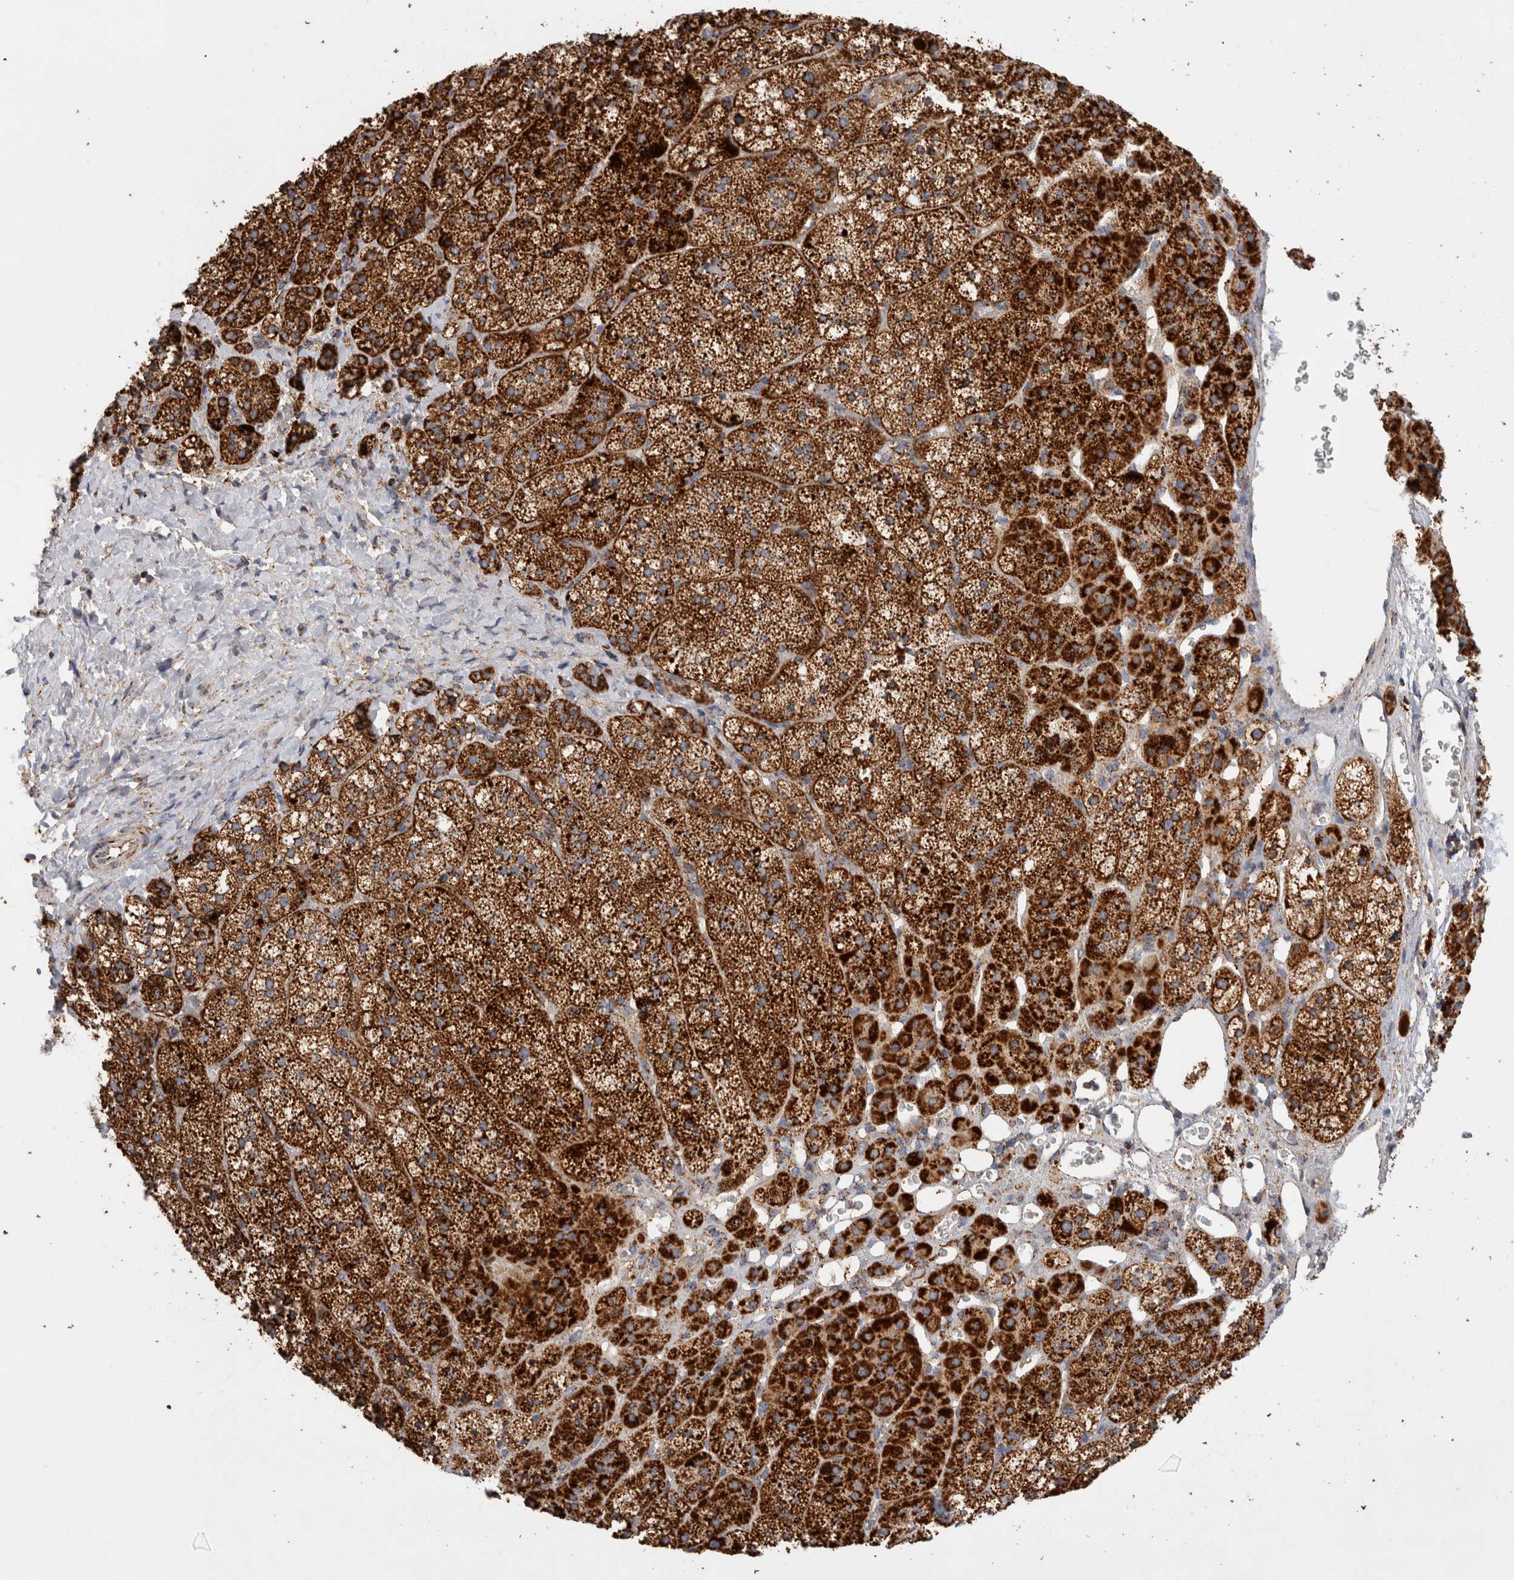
{"staining": {"intensity": "strong", "quantity": ">75%", "location": "cytoplasmic/membranous"}, "tissue": "adrenal gland", "cell_type": "Glandular cells", "image_type": "normal", "snomed": [{"axis": "morphology", "description": "Normal tissue, NOS"}, {"axis": "topography", "description": "Adrenal gland"}], "caption": "Immunohistochemical staining of normal human adrenal gland exhibits >75% levels of strong cytoplasmic/membranous protein positivity in about >75% of glandular cells.", "gene": "IARS2", "patient": {"sex": "female", "age": 44}}